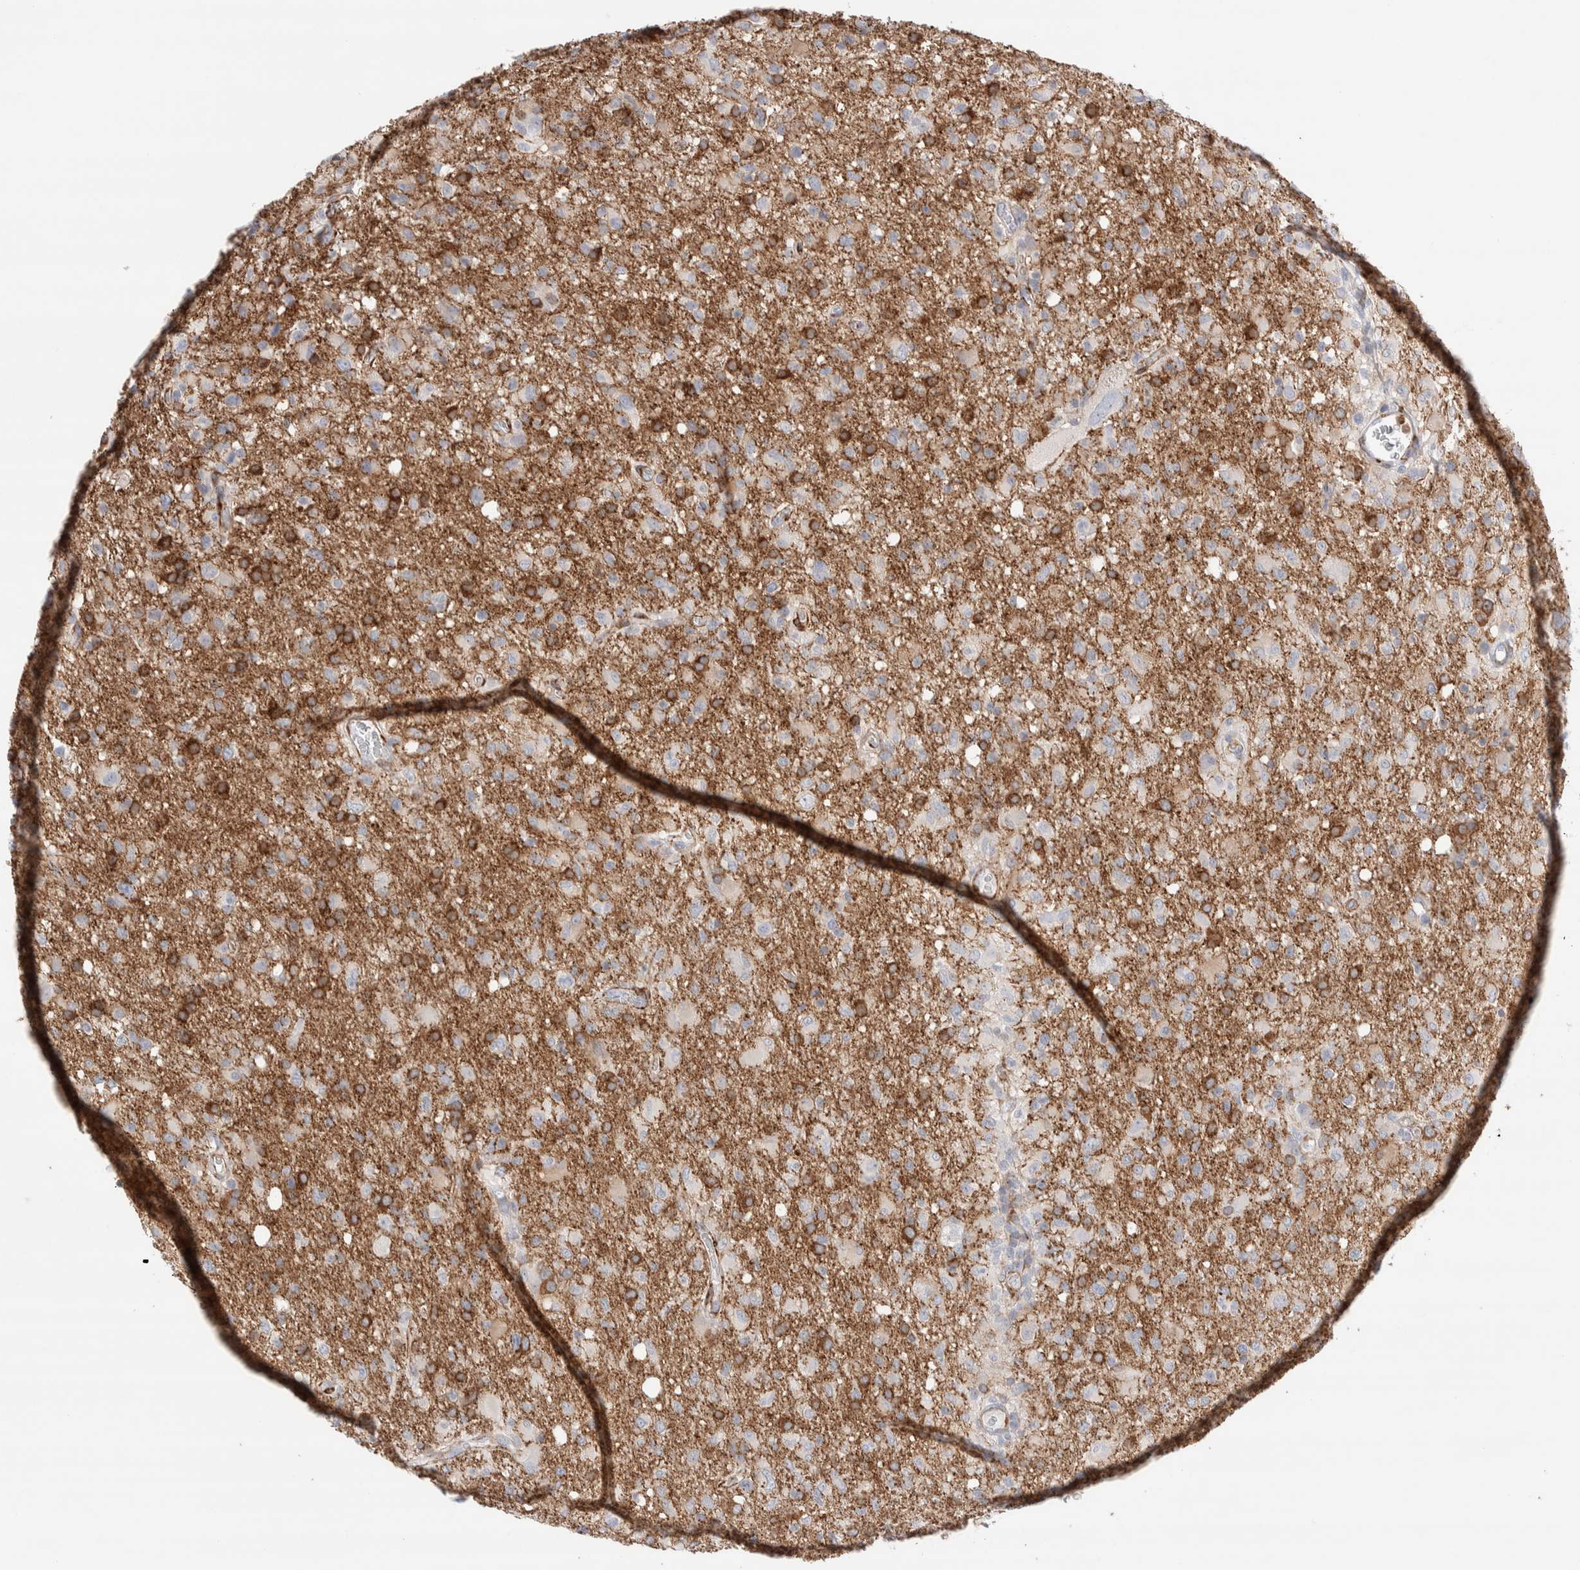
{"staining": {"intensity": "negative", "quantity": "none", "location": "none"}, "tissue": "glioma", "cell_type": "Tumor cells", "image_type": "cancer", "snomed": [{"axis": "morphology", "description": "Glioma, malignant, High grade"}, {"axis": "topography", "description": "Brain"}], "caption": "Immunohistochemical staining of malignant glioma (high-grade) shows no significant positivity in tumor cells. (DAB immunohistochemistry (IHC) visualized using brightfield microscopy, high magnification).", "gene": "SEPTIN4", "patient": {"sex": "female", "age": 57}}